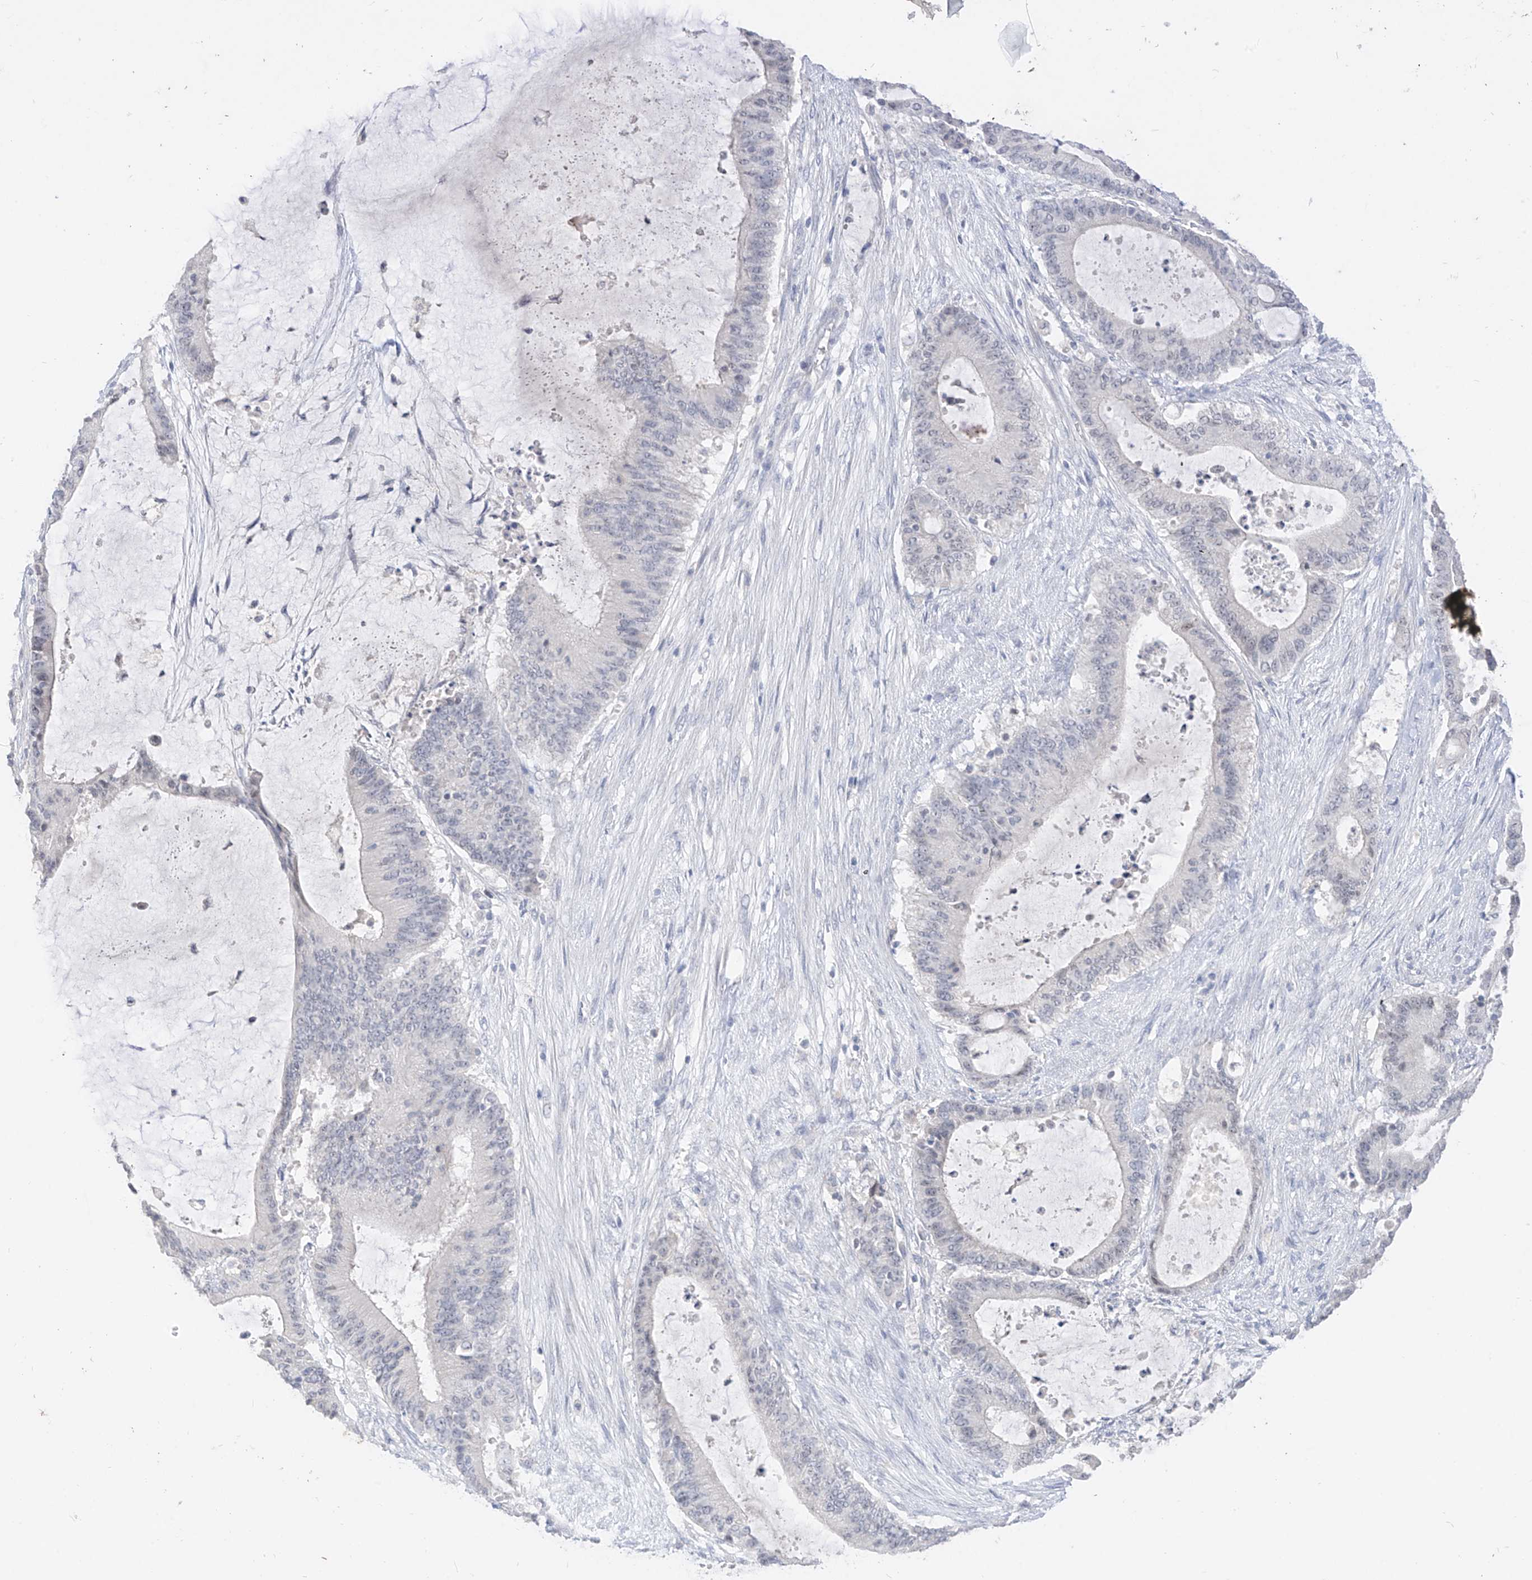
{"staining": {"intensity": "negative", "quantity": "none", "location": "none"}, "tissue": "liver cancer", "cell_type": "Tumor cells", "image_type": "cancer", "snomed": [{"axis": "morphology", "description": "Normal tissue, NOS"}, {"axis": "morphology", "description": "Cholangiocarcinoma"}, {"axis": "topography", "description": "Liver"}, {"axis": "topography", "description": "Peripheral nerve tissue"}], "caption": "Immunohistochemical staining of cholangiocarcinoma (liver) reveals no significant staining in tumor cells.", "gene": "BARX2", "patient": {"sex": "female", "age": 73}}